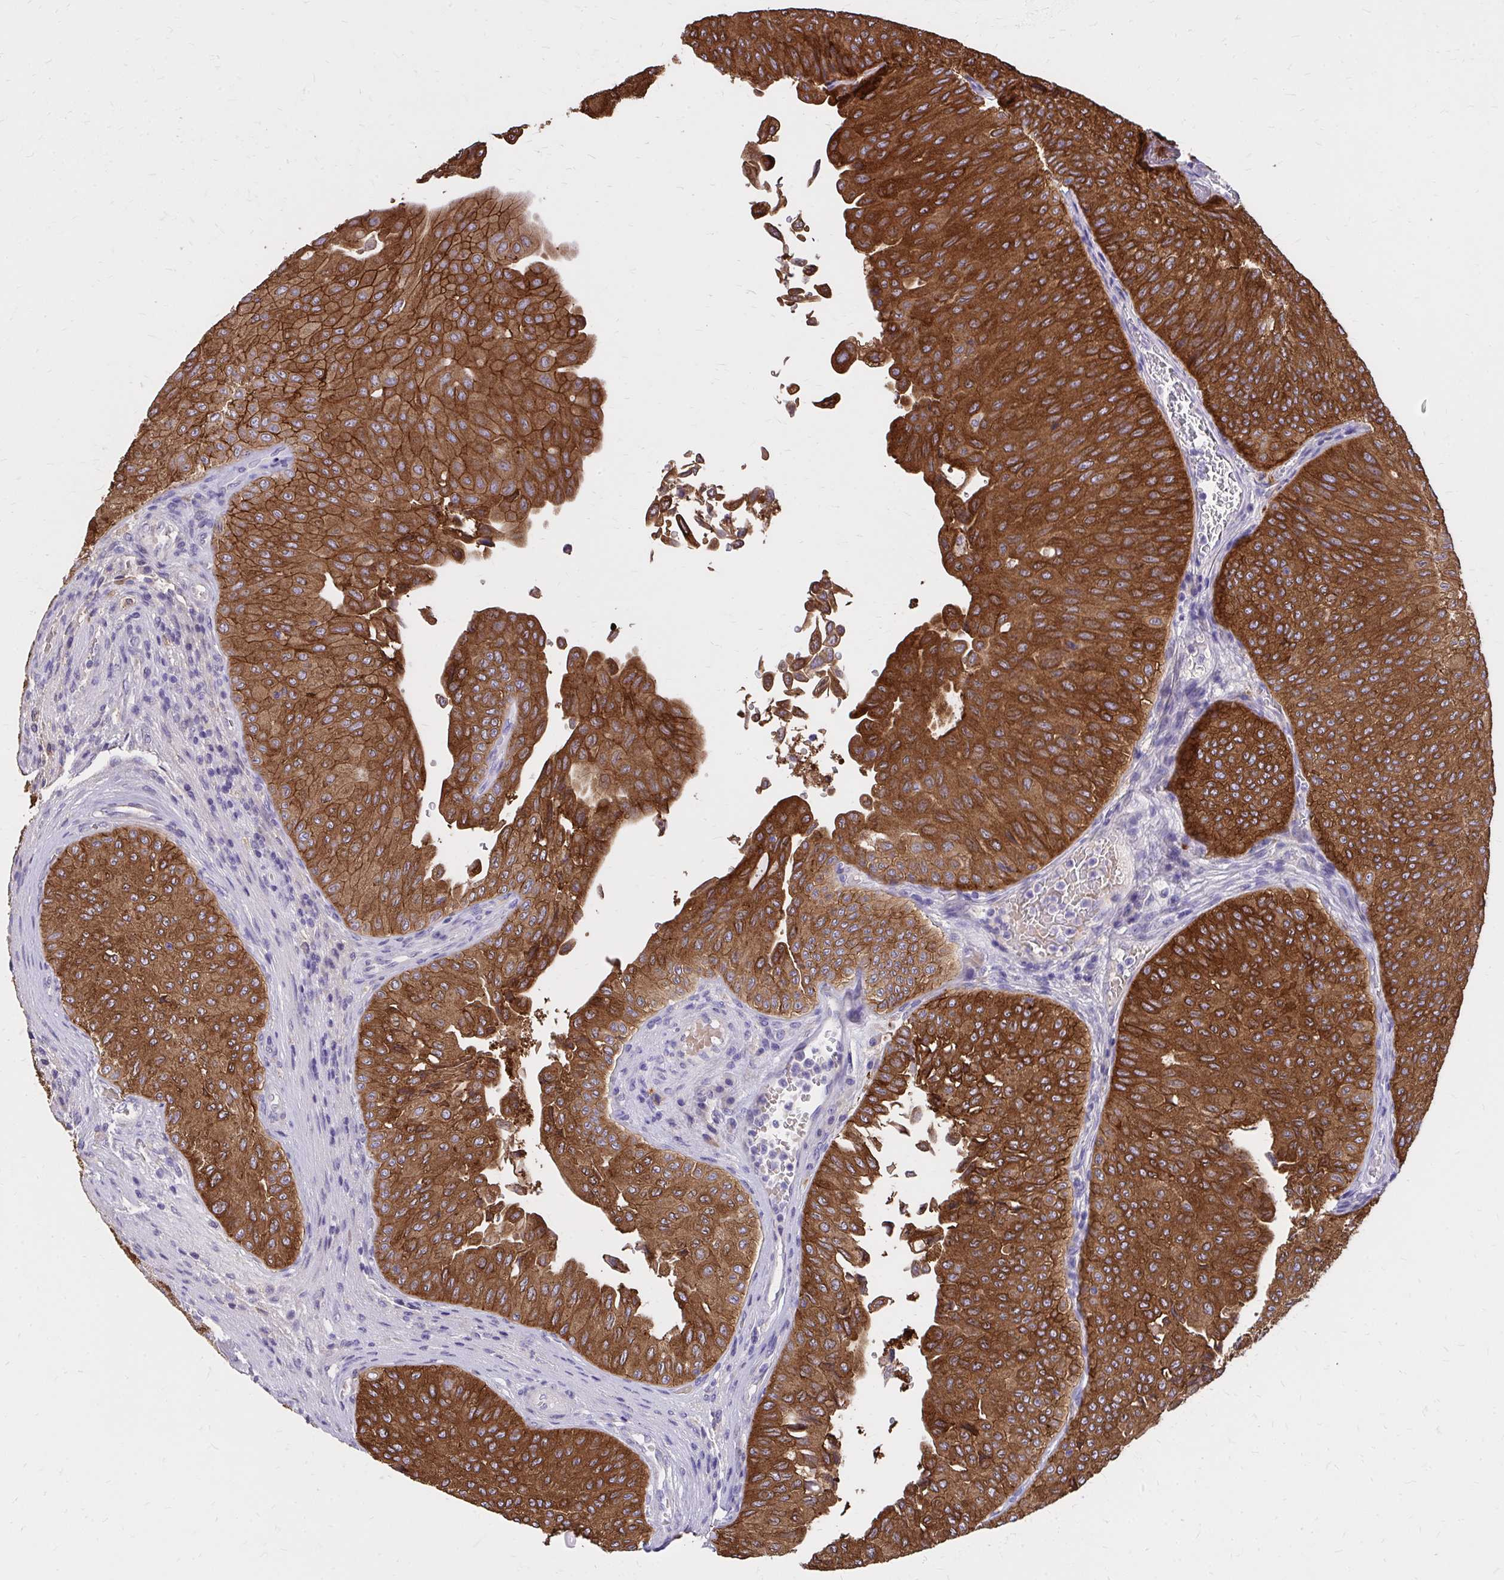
{"staining": {"intensity": "strong", "quantity": ">75%", "location": "cytoplasmic/membranous"}, "tissue": "urothelial cancer", "cell_type": "Tumor cells", "image_type": "cancer", "snomed": [{"axis": "morphology", "description": "Urothelial carcinoma, NOS"}, {"axis": "topography", "description": "Urinary bladder"}], "caption": "Human urothelial cancer stained for a protein (brown) exhibits strong cytoplasmic/membranous positive positivity in about >75% of tumor cells.", "gene": "EPB41L1", "patient": {"sex": "male", "age": 59}}